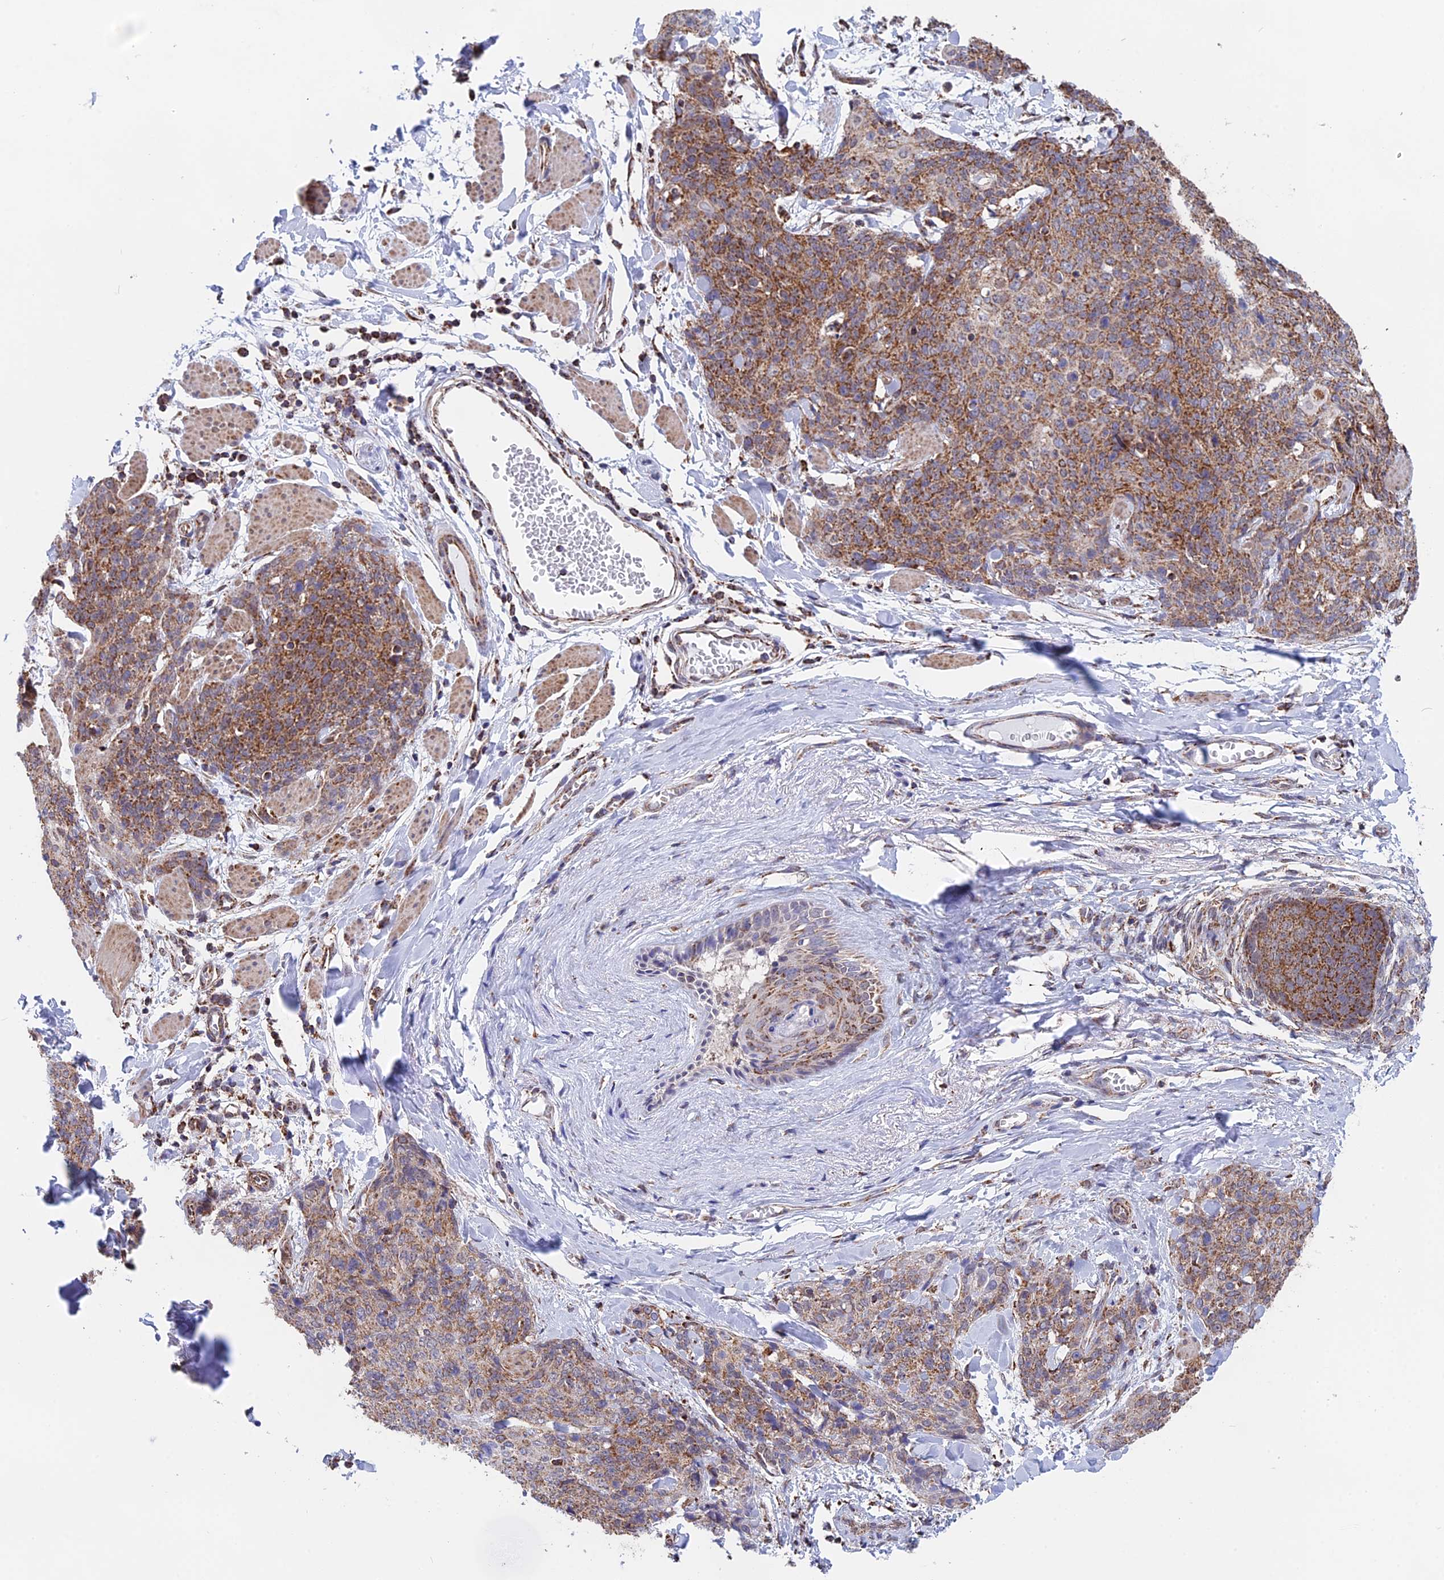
{"staining": {"intensity": "moderate", "quantity": ">75%", "location": "cytoplasmic/membranous"}, "tissue": "skin cancer", "cell_type": "Tumor cells", "image_type": "cancer", "snomed": [{"axis": "morphology", "description": "Squamous cell carcinoma, NOS"}, {"axis": "topography", "description": "Skin"}, {"axis": "topography", "description": "Vulva"}], "caption": "Skin cancer stained for a protein exhibits moderate cytoplasmic/membranous positivity in tumor cells.", "gene": "CDC16", "patient": {"sex": "female", "age": 85}}